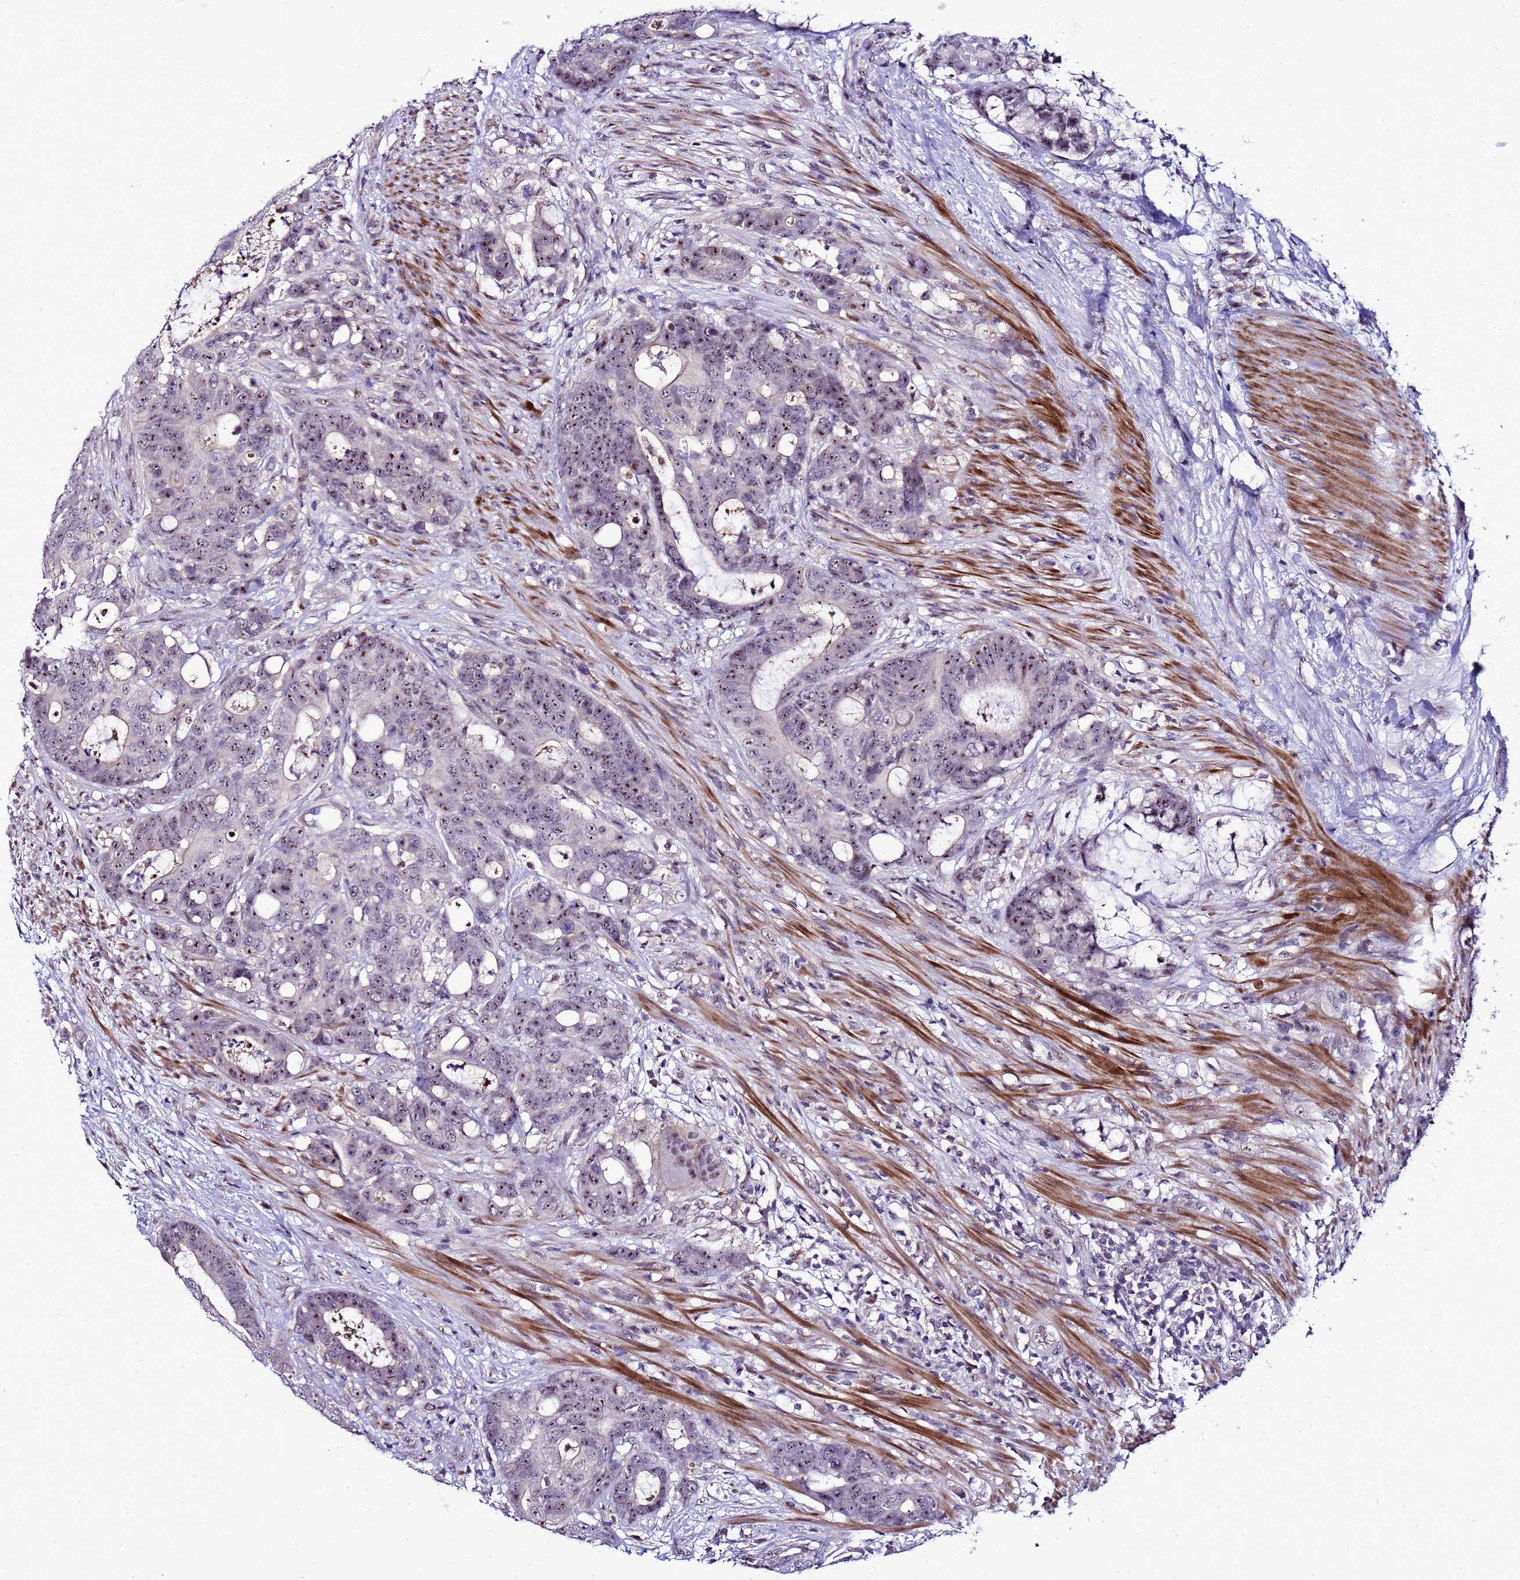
{"staining": {"intensity": "moderate", "quantity": ">75%", "location": "nuclear"}, "tissue": "colorectal cancer", "cell_type": "Tumor cells", "image_type": "cancer", "snomed": [{"axis": "morphology", "description": "Adenocarcinoma, NOS"}, {"axis": "topography", "description": "Colon"}], "caption": "Tumor cells exhibit medium levels of moderate nuclear positivity in about >75% of cells in colorectal adenocarcinoma.", "gene": "C19orf47", "patient": {"sex": "female", "age": 82}}